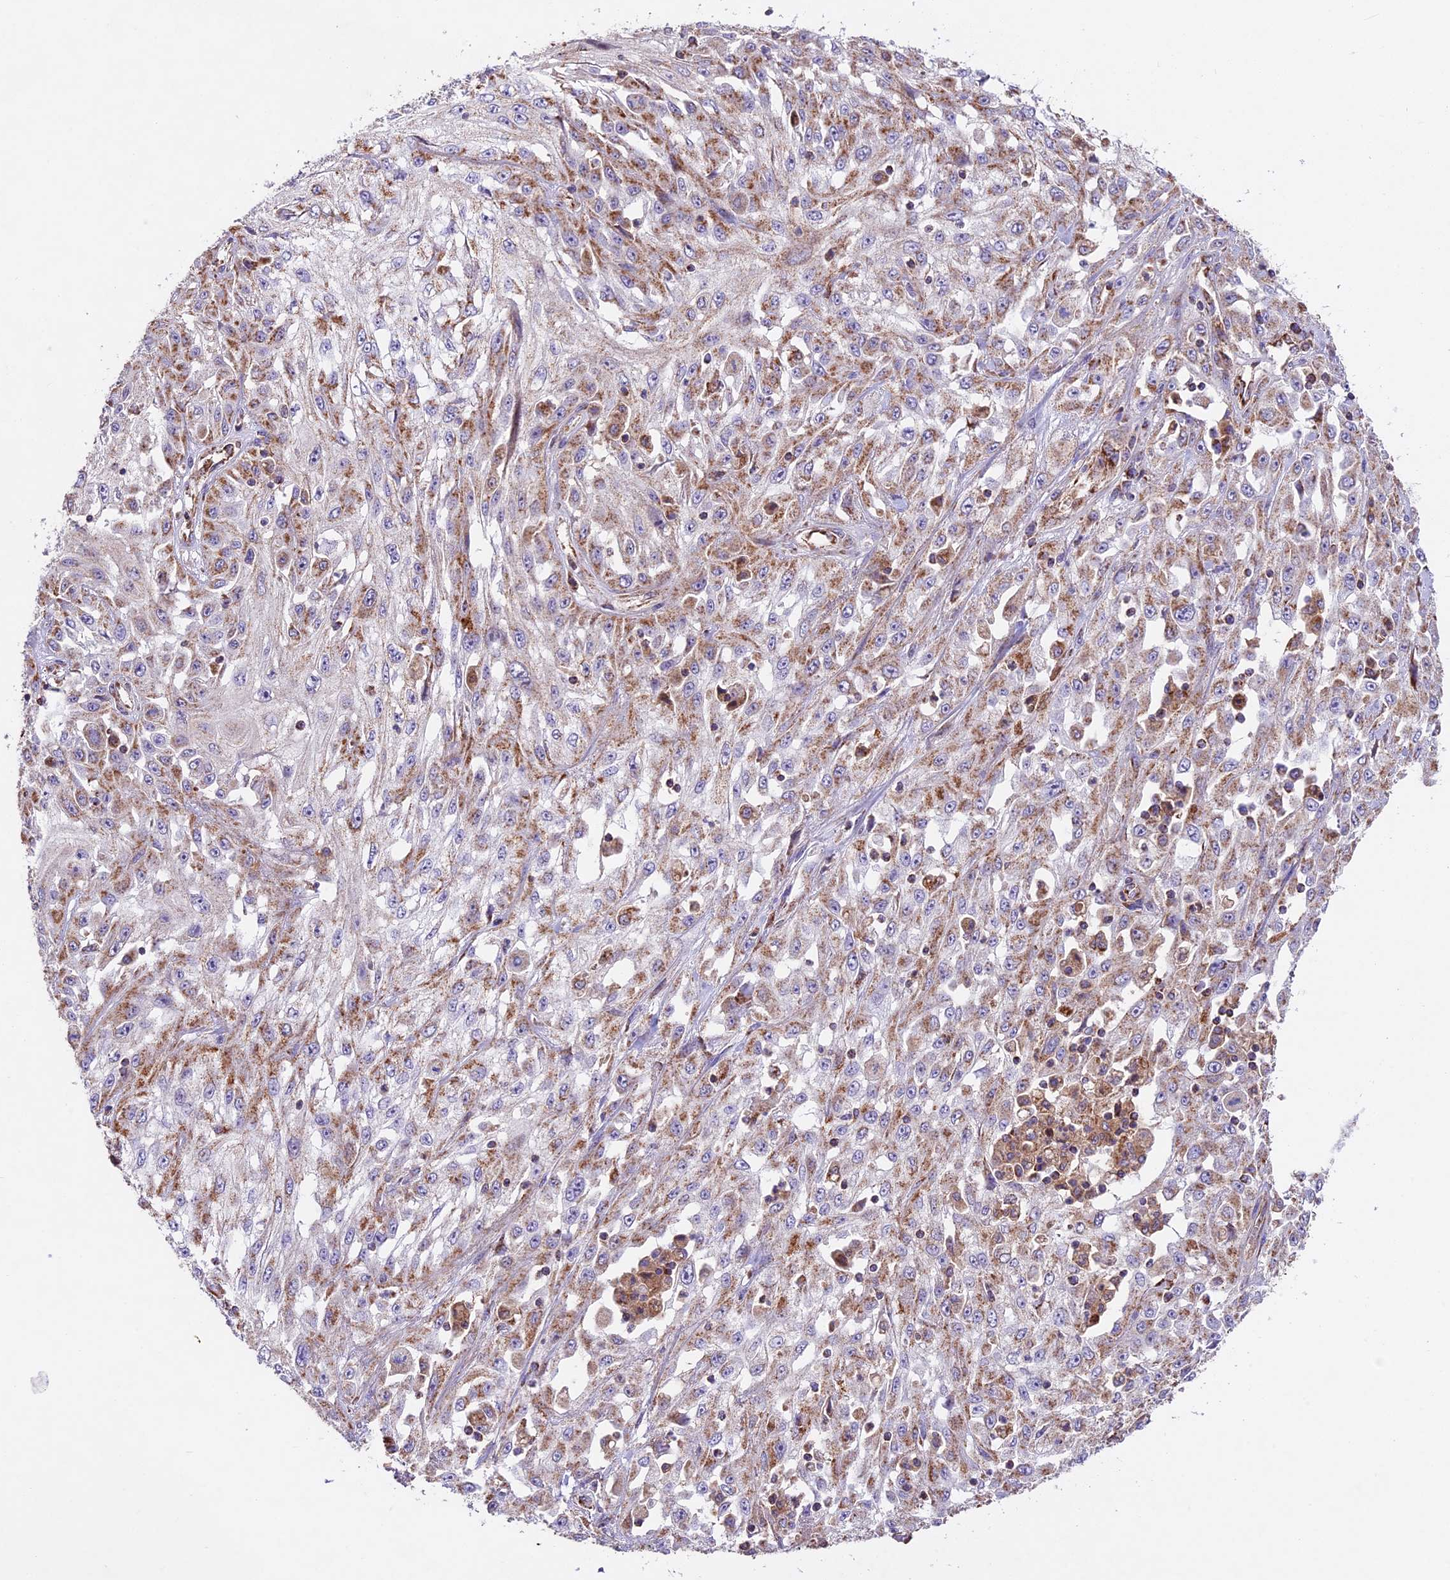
{"staining": {"intensity": "moderate", "quantity": ">75%", "location": "cytoplasmic/membranous"}, "tissue": "skin cancer", "cell_type": "Tumor cells", "image_type": "cancer", "snomed": [{"axis": "morphology", "description": "Squamous cell carcinoma, NOS"}, {"axis": "morphology", "description": "Squamous cell carcinoma, metastatic, NOS"}, {"axis": "topography", "description": "Skin"}, {"axis": "topography", "description": "Lymph node"}], "caption": "A high-resolution histopathology image shows IHC staining of skin cancer, which displays moderate cytoplasmic/membranous staining in approximately >75% of tumor cells.", "gene": "NDUFA8", "patient": {"sex": "male", "age": 75}}